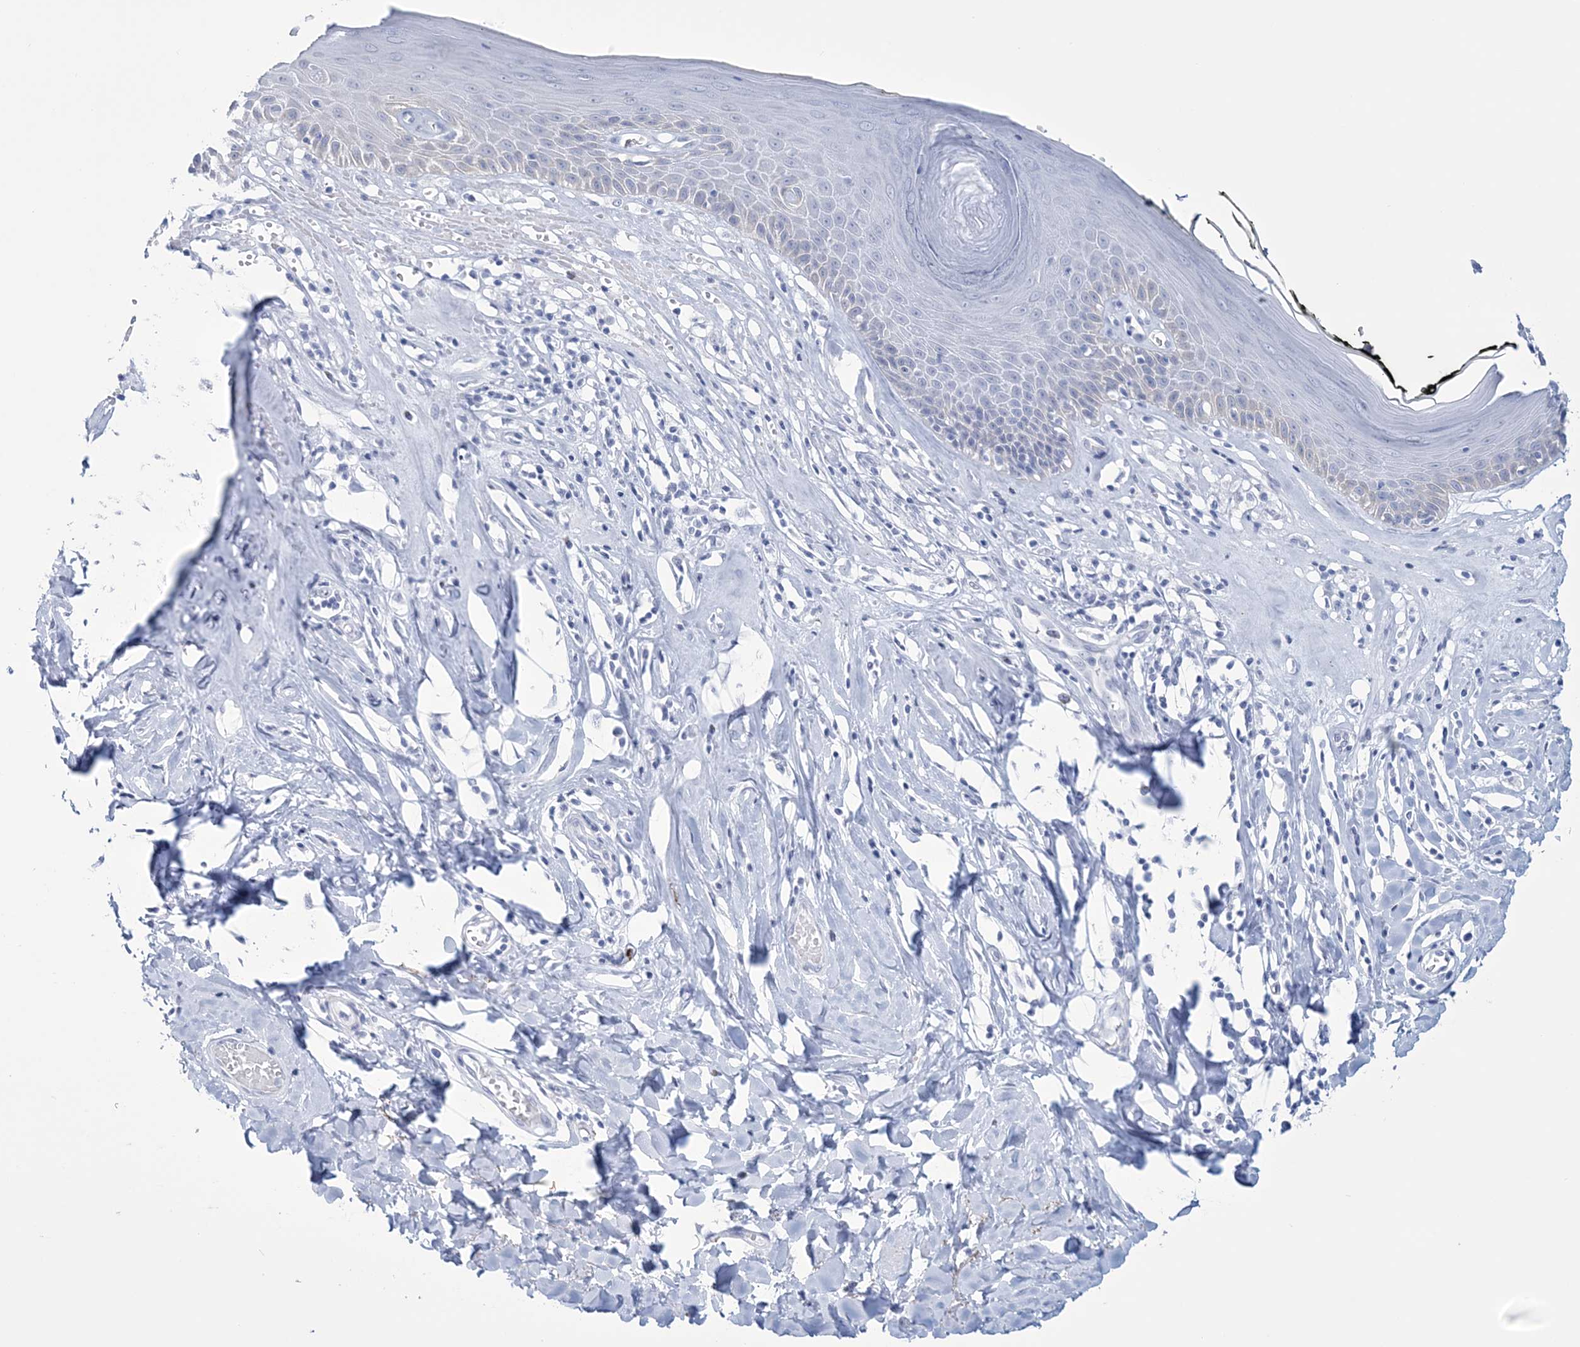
{"staining": {"intensity": "weak", "quantity": "<25%", "location": "cytoplasmic/membranous"}, "tissue": "skin", "cell_type": "Epidermal cells", "image_type": "normal", "snomed": [{"axis": "morphology", "description": "Normal tissue, NOS"}, {"axis": "morphology", "description": "Inflammation, NOS"}, {"axis": "topography", "description": "Vulva"}], "caption": "IHC photomicrograph of unremarkable skin stained for a protein (brown), which reveals no staining in epidermal cells. (Stains: DAB immunohistochemistry with hematoxylin counter stain, Microscopy: brightfield microscopy at high magnification).", "gene": "DPCD", "patient": {"sex": "female", "age": 84}}